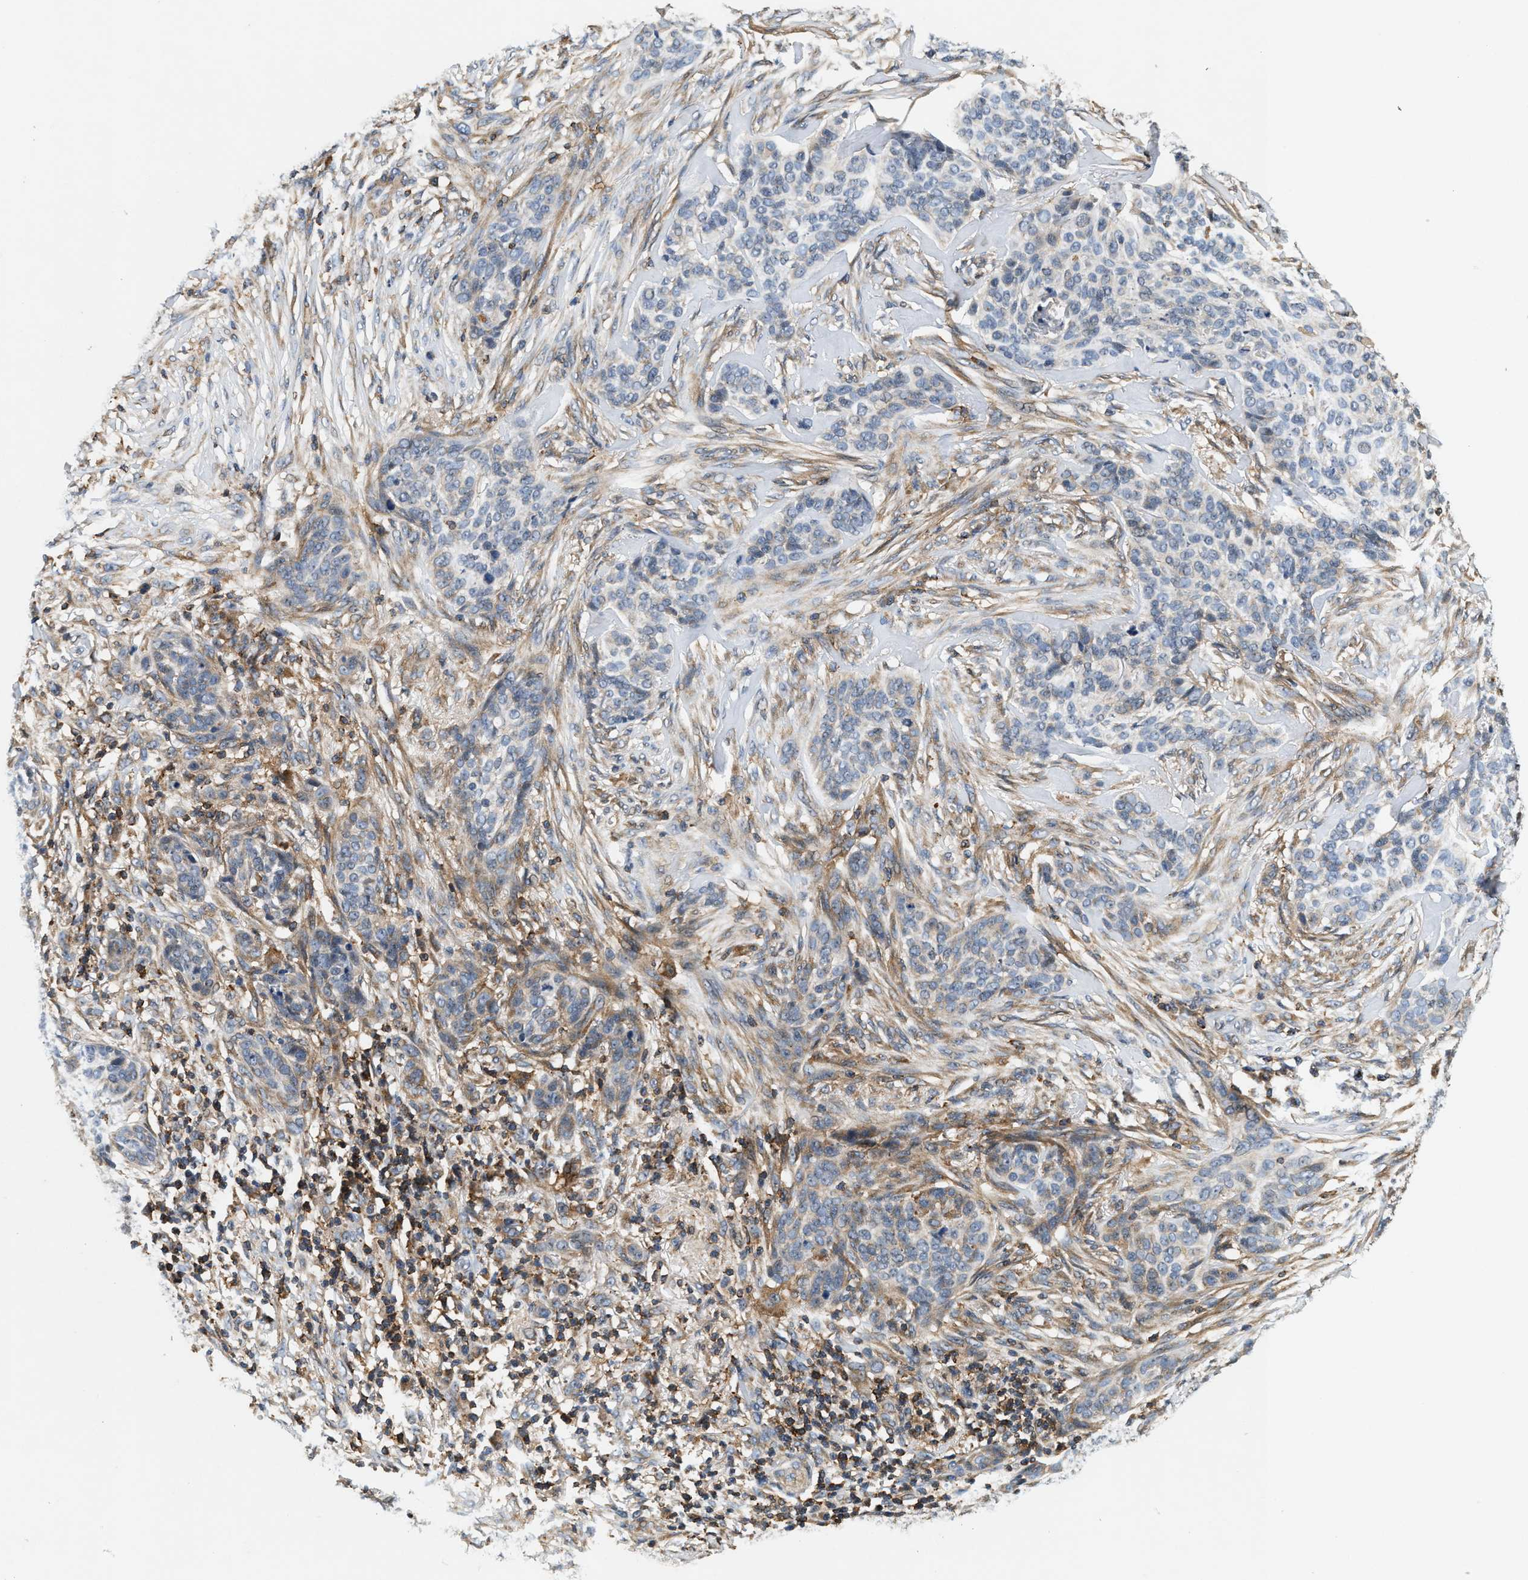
{"staining": {"intensity": "negative", "quantity": "none", "location": "none"}, "tissue": "skin cancer", "cell_type": "Tumor cells", "image_type": "cancer", "snomed": [{"axis": "morphology", "description": "Basal cell carcinoma"}, {"axis": "topography", "description": "Skin"}], "caption": "Tumor cells are negative for brown protein staining in basal cell carcinoma (skin).", "gene": "SAMD9", "patient": {"sex": "male", "age": 85}}